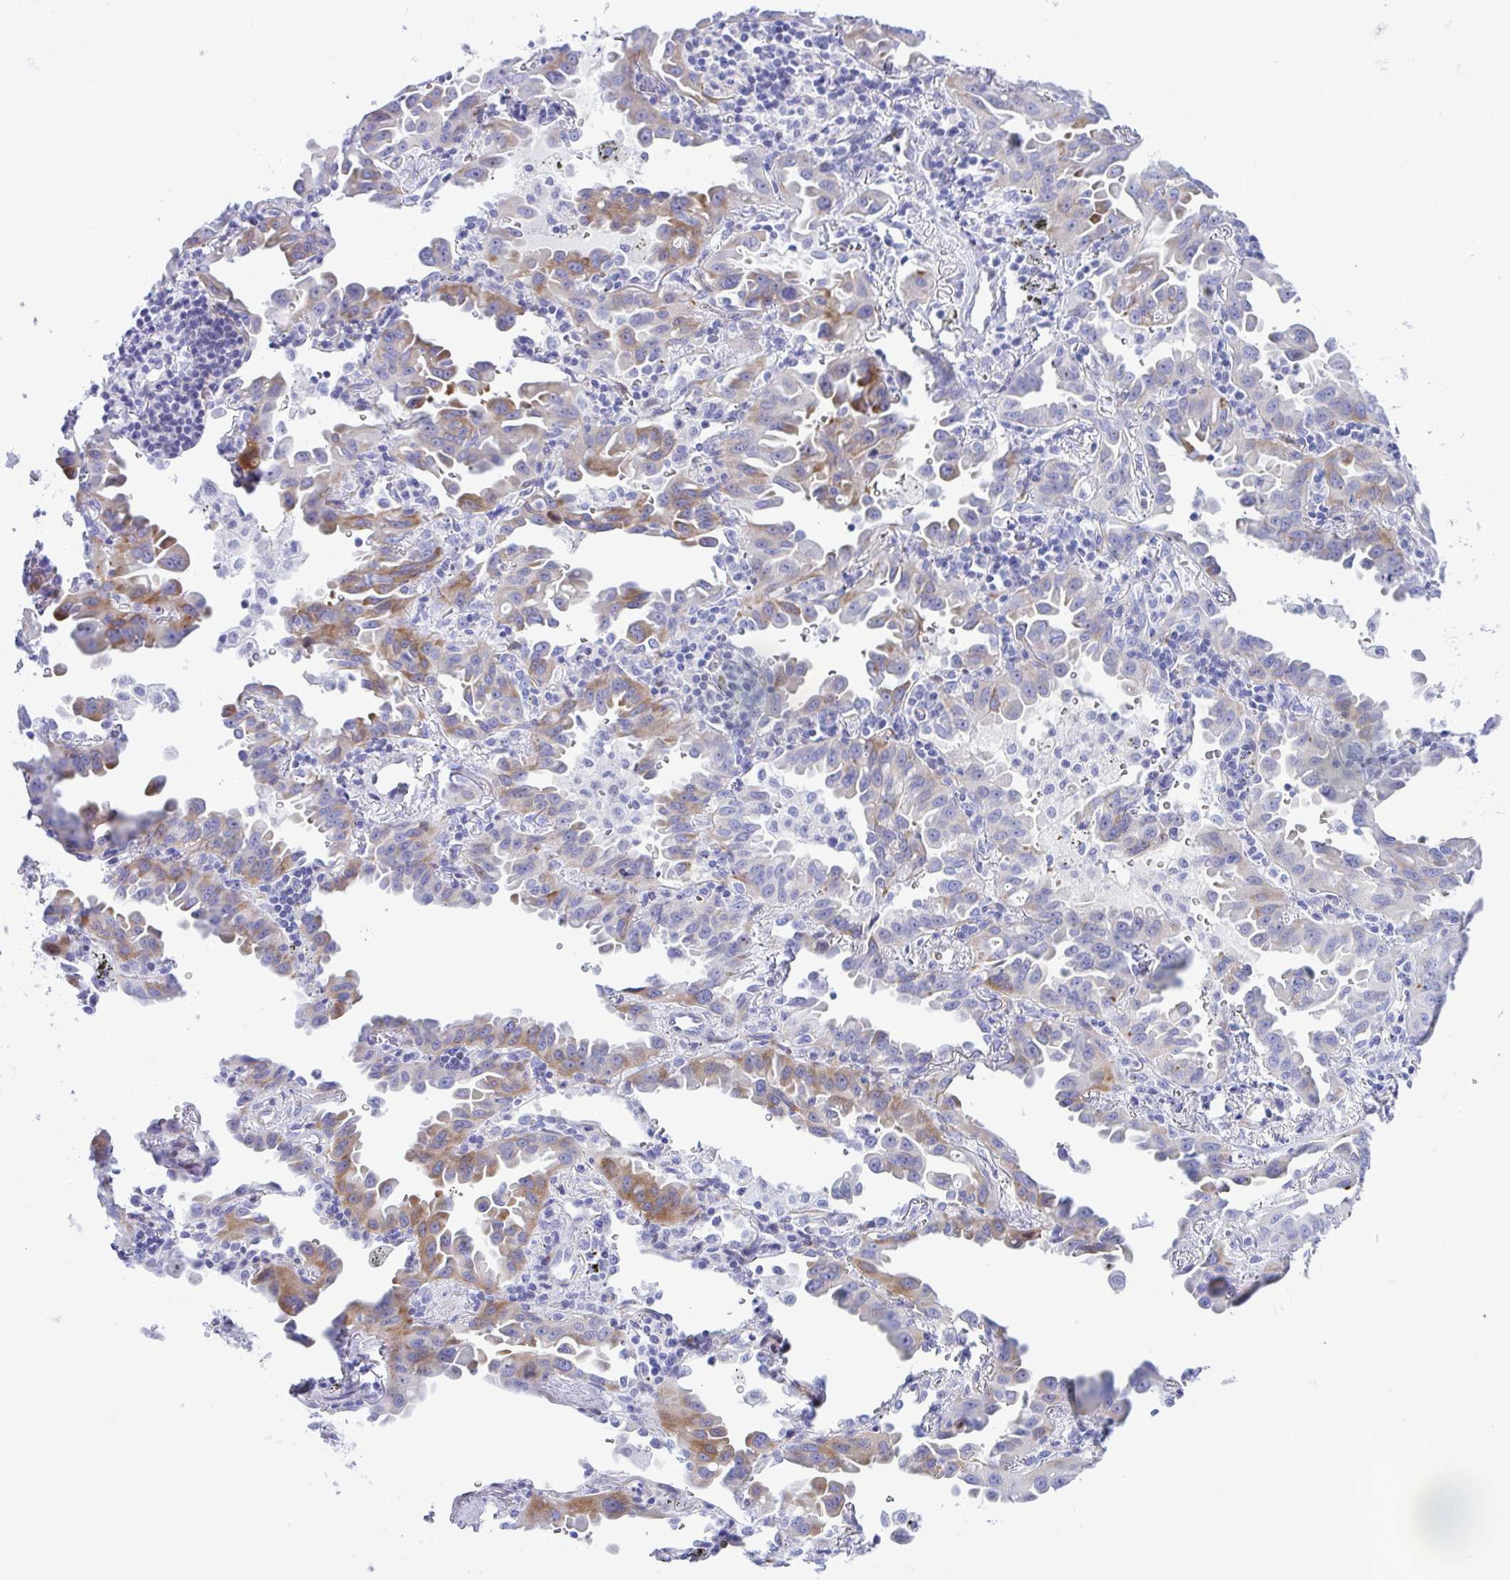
{"staining": {"intensity": "moderate", "quantity": "<25%", "location": "cytoplasmic/membranous"}, "tissue": "lung cancer", "cell_type": "Tumor cells", "image_type": "cancer", "snomed": [{"axis": "morphology", "description": "Adenocarcinoma, NOS"}, {"axis": "topography", "description": "Lung"}], "caption": "Lung cancer stained with DAB immunohistochemistry (IHC) exhibits low levels of moderate cytoplasmic/membranous positivity in about <25% of tumor cells.", "gene": "ZNF713", "patient": {"sex": "male", "age": 68}}